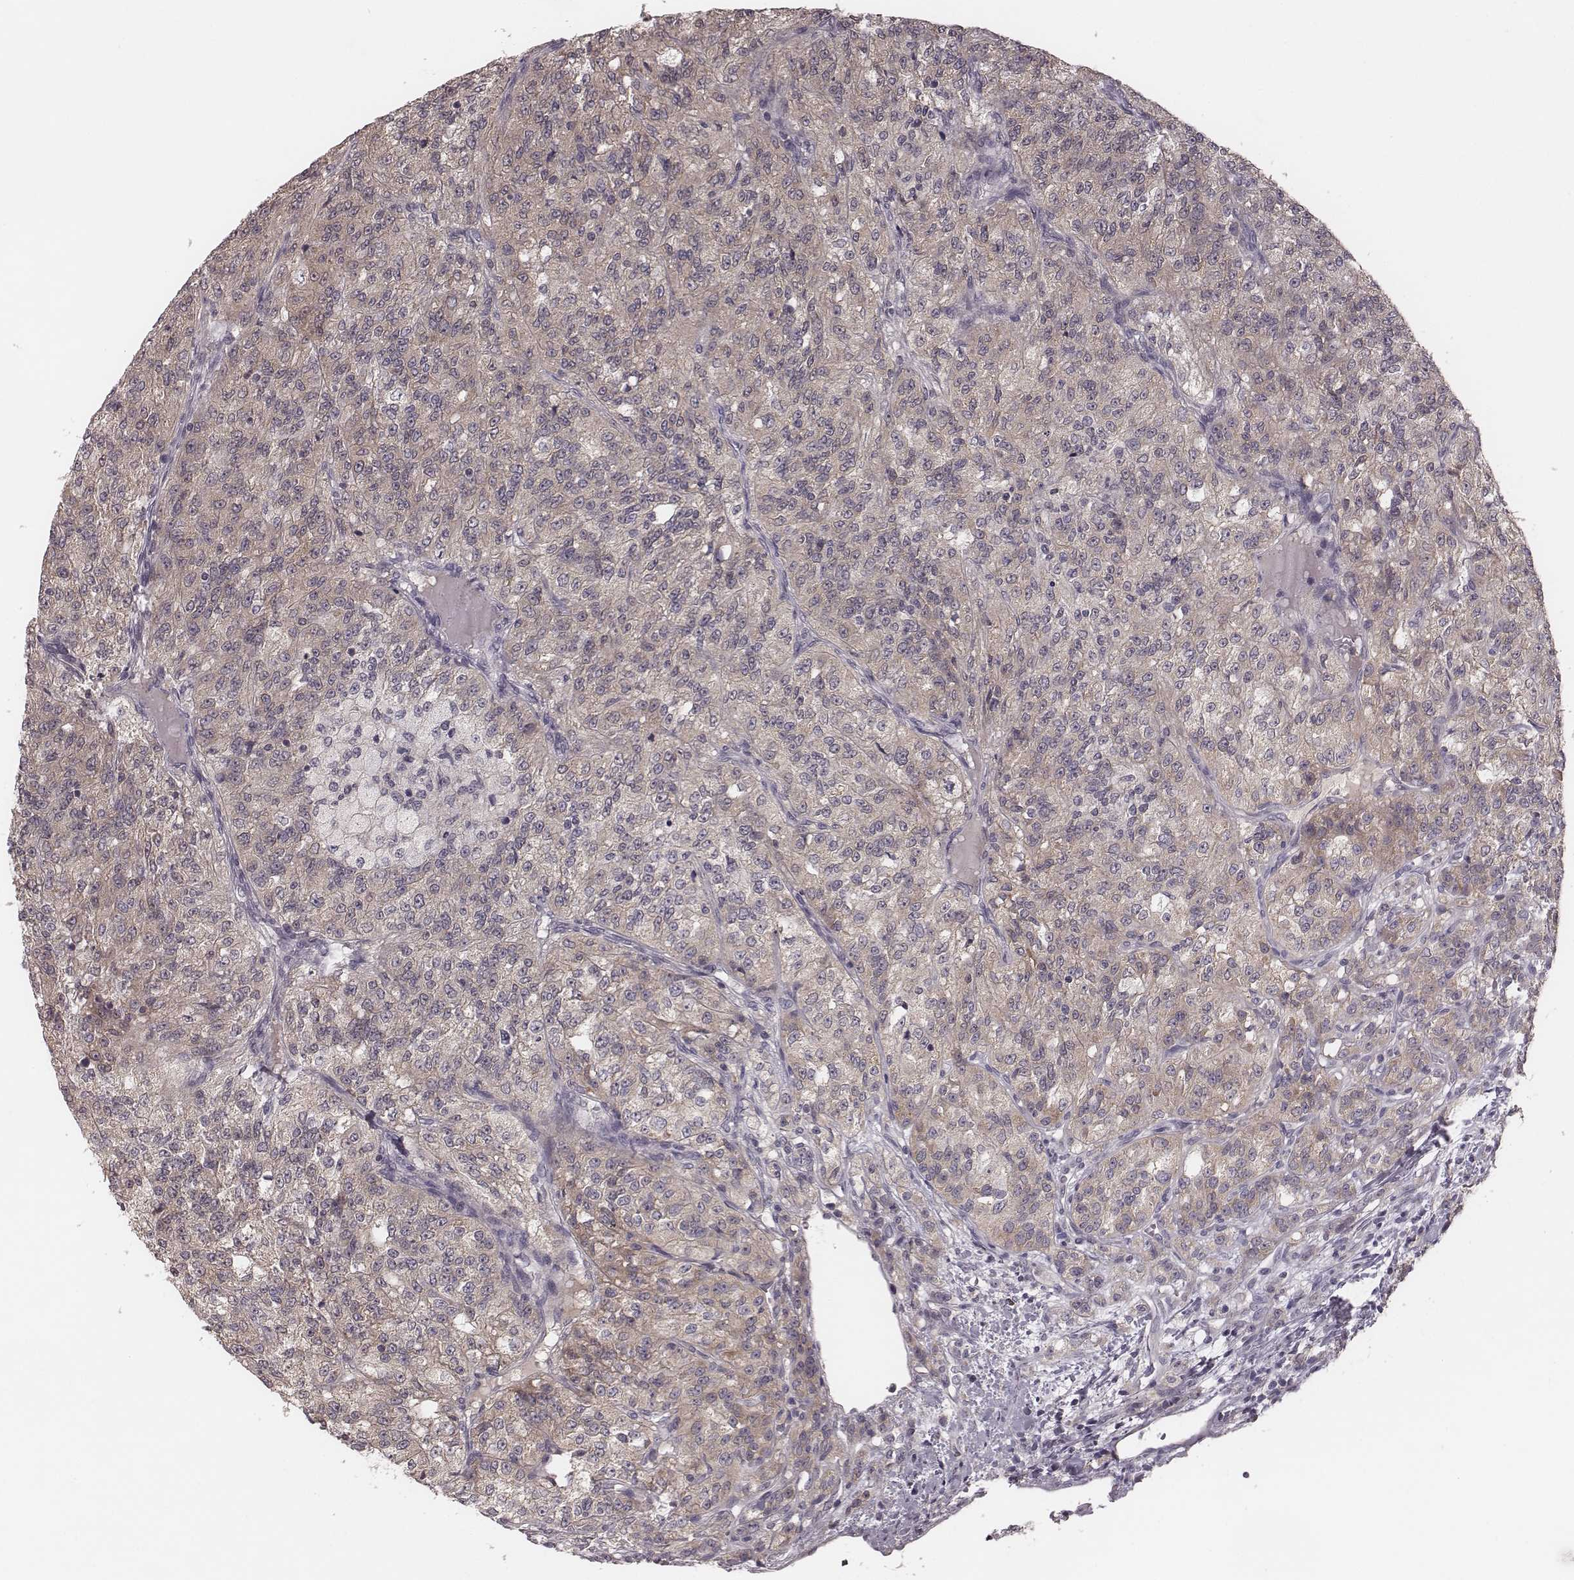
{"staining": {"intensity": "weak", "quantity": ">75%", "location": "cytoplasmic/membranous"}, "tissue": "renal cancer", "cell_type": "Tumor cells", "image_type": "cancer", "snomed": [{"axis": "morphology", "description": "Adenocarcinoma, NOS"}, {"axis": "topography", "description": "Kidney"}], "caption": "Tumor cells reveal low levels of weak cytoplasmic/membranous staining in about >75% of cells in renal adenocarcinoma.", "gene": "P2RX5", "patient": {"sex": "female", "age": 63}}